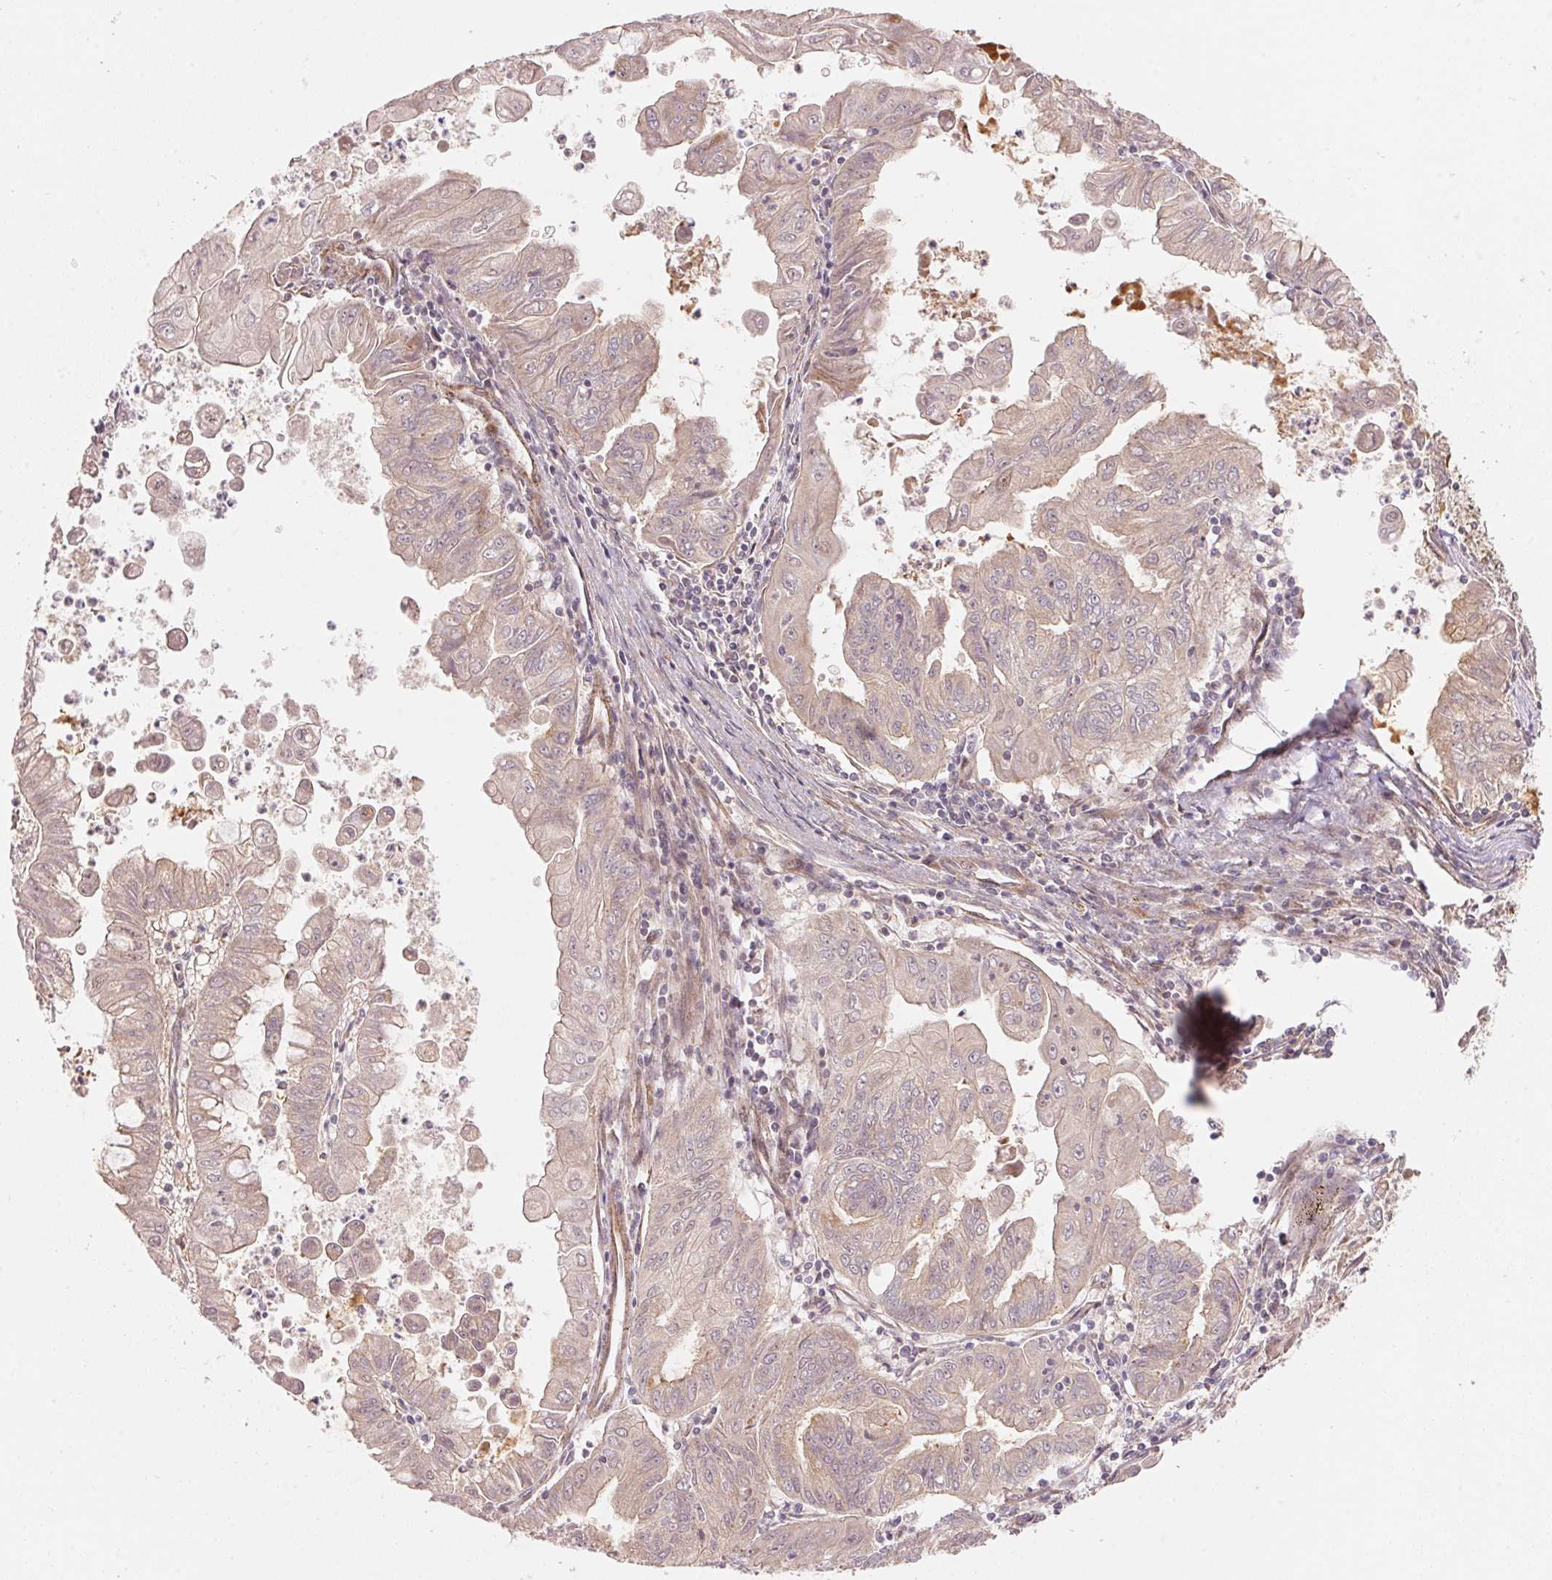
{"staining": {"intensity": "weak", "quantity": "<25%", "location": "cytoplasmic/membranous"}, "tissue": "stomach cancer", "cell_type": "Tumor cells", "image_type": "cancer", "snomed": [{"axis": "morphology", "description": "Adenocarcinoma, NOS"}, {"axis": "topography", "description": "Stomach, upper"}], "caption": "Immunohistochemistry of stomach cancer reveals no expression in tumor cells.", "gene": "TNIP2", "patient": {"sex": "male", "age": 80}}